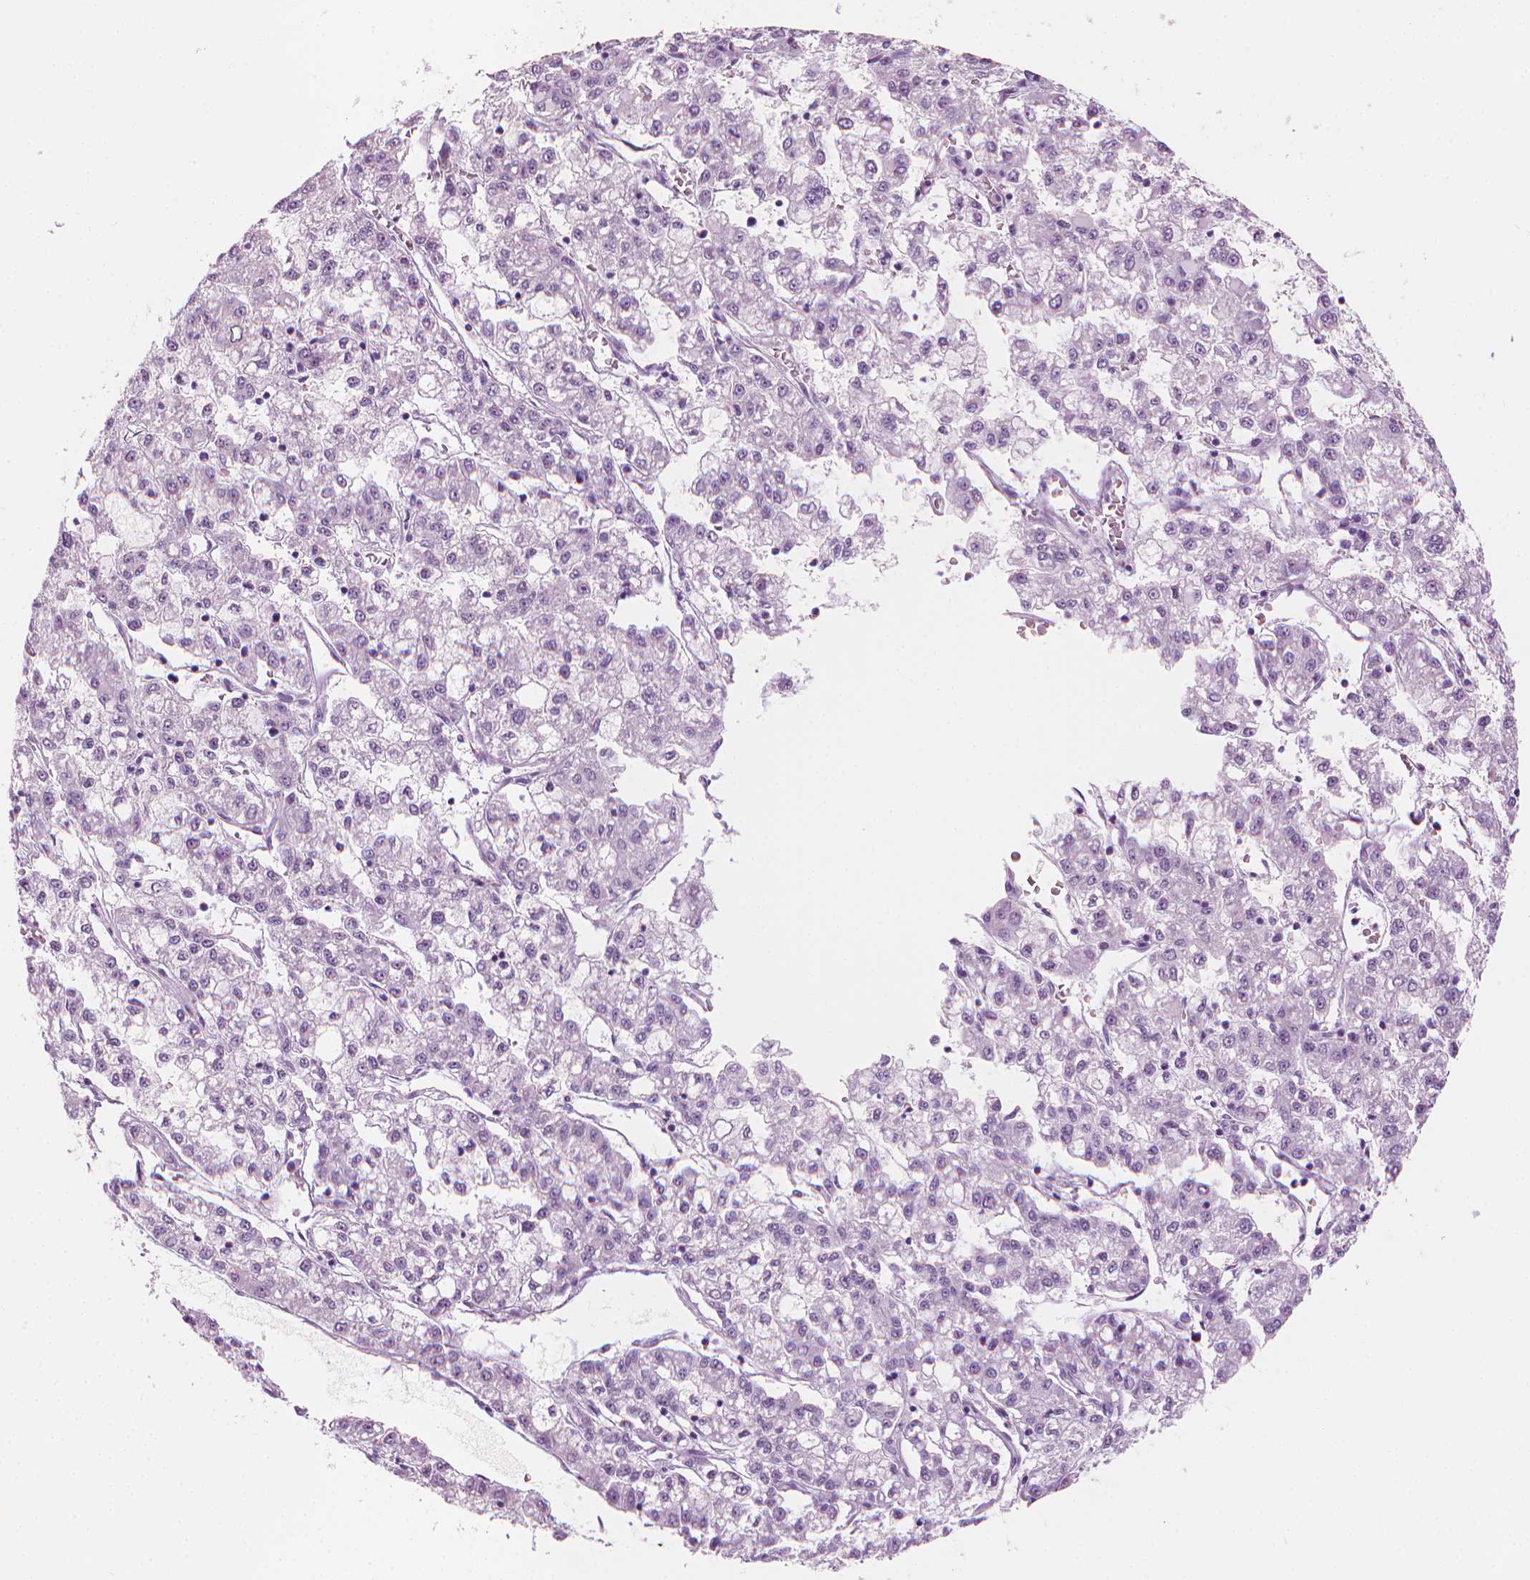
{"staining": {"intensity": "negative", "quantity": "none", "location": "none"}, "tissue": "liver cancer", "cell_type": "Tumor cells", "image_type": "cancer", "snomed": [{"axis": "morphology", "description": "Carcinoma, Hepatocellular, NOS"}, {"axis": "topography", "description": "Liver"}], "caption": "DAB immunohistochemical staining of liver cancer (hepatocellular carcinoma) exhibits no significant staining in tumor cells. The staining is performed using DAB (3,3'-diaminobenzidine) brown chromogen with nuclei counter-stained in using hematoxylin.", "gene": "SCG3", "patient": {"sex": "male", "age": 40}}